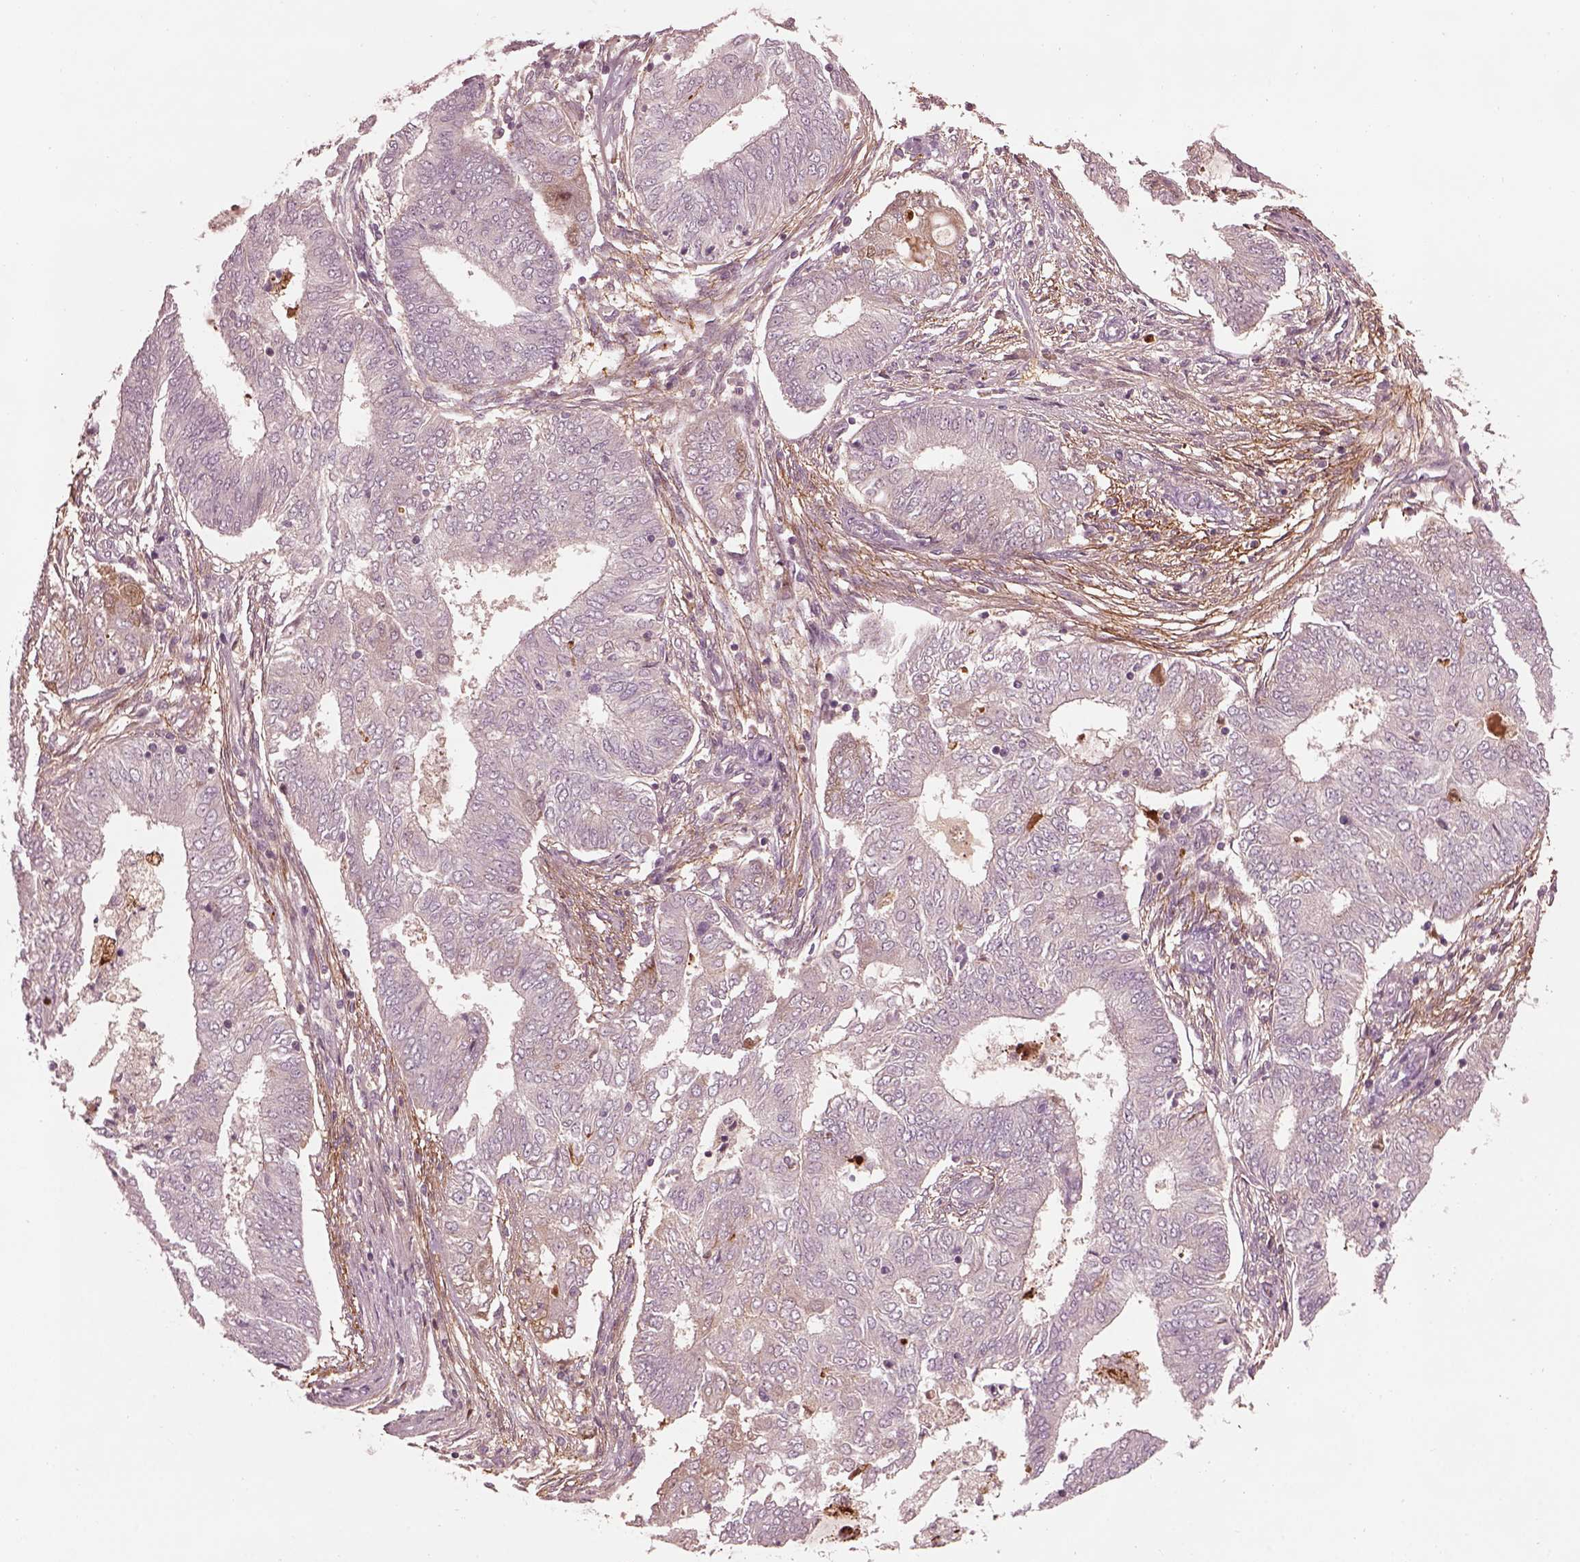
{"staining": {"intensity": "negative", "quantity": "none", "location": "none"}, "tissue": "endometrial cancer", "cell_type": "Tumor cells", "image_type": "cancer", "snomed": [{"axis": "morphology", "description": "Adenocarcinoma, NOS"}, {"axis": "topography", "description": "Endometrium"}], "caption": "The histopathology image exhibits no staining of tumor cells in endometrial cancer. (Immunohistochemistry, brightfield microscopy, high magnification).", "gene": "EFEMP1", "patient": {"sex": "female", "age": 62}}